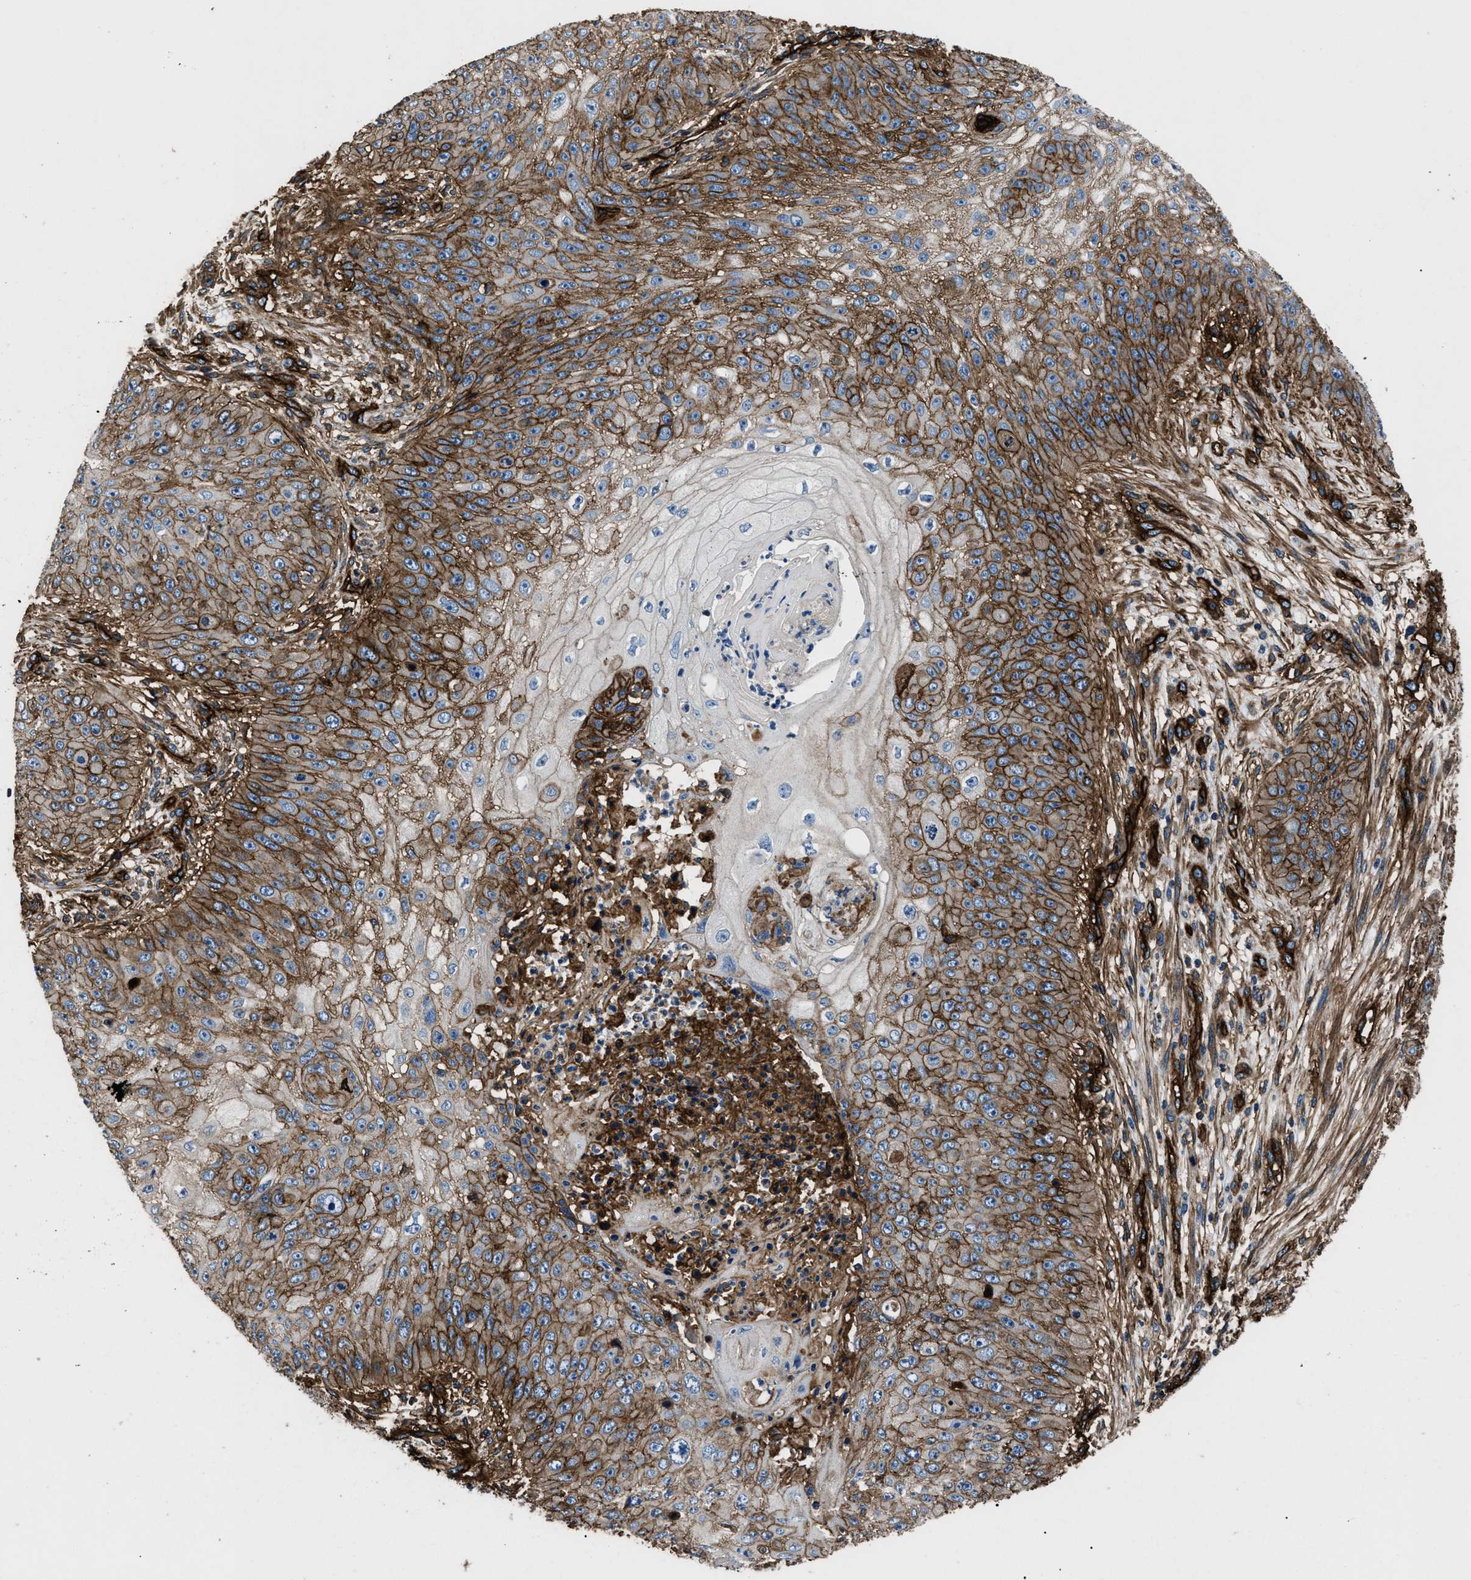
{"staining": {"intensity": "moderate", "quantity": ">75%", "location": "cytoplasmic/membranous"}, "tissue": "skin cancer", "cell_type": "Tumor cells", "image_type": "cancer", "snomed": [{"axis": "morphology", "description": "Squamous cell carcinoma, NOS"}, {"axis": "topography", "description": "Skin"}], "caption": "Skin cancer (squamous cell carcinoma) stained for a protein (brown) exhibits moderate cytoplasmic/membranous positive positivity in about >75% of tumor cells.", "gene": "CD276", "patient": {"sex": "female", "age": 80}}